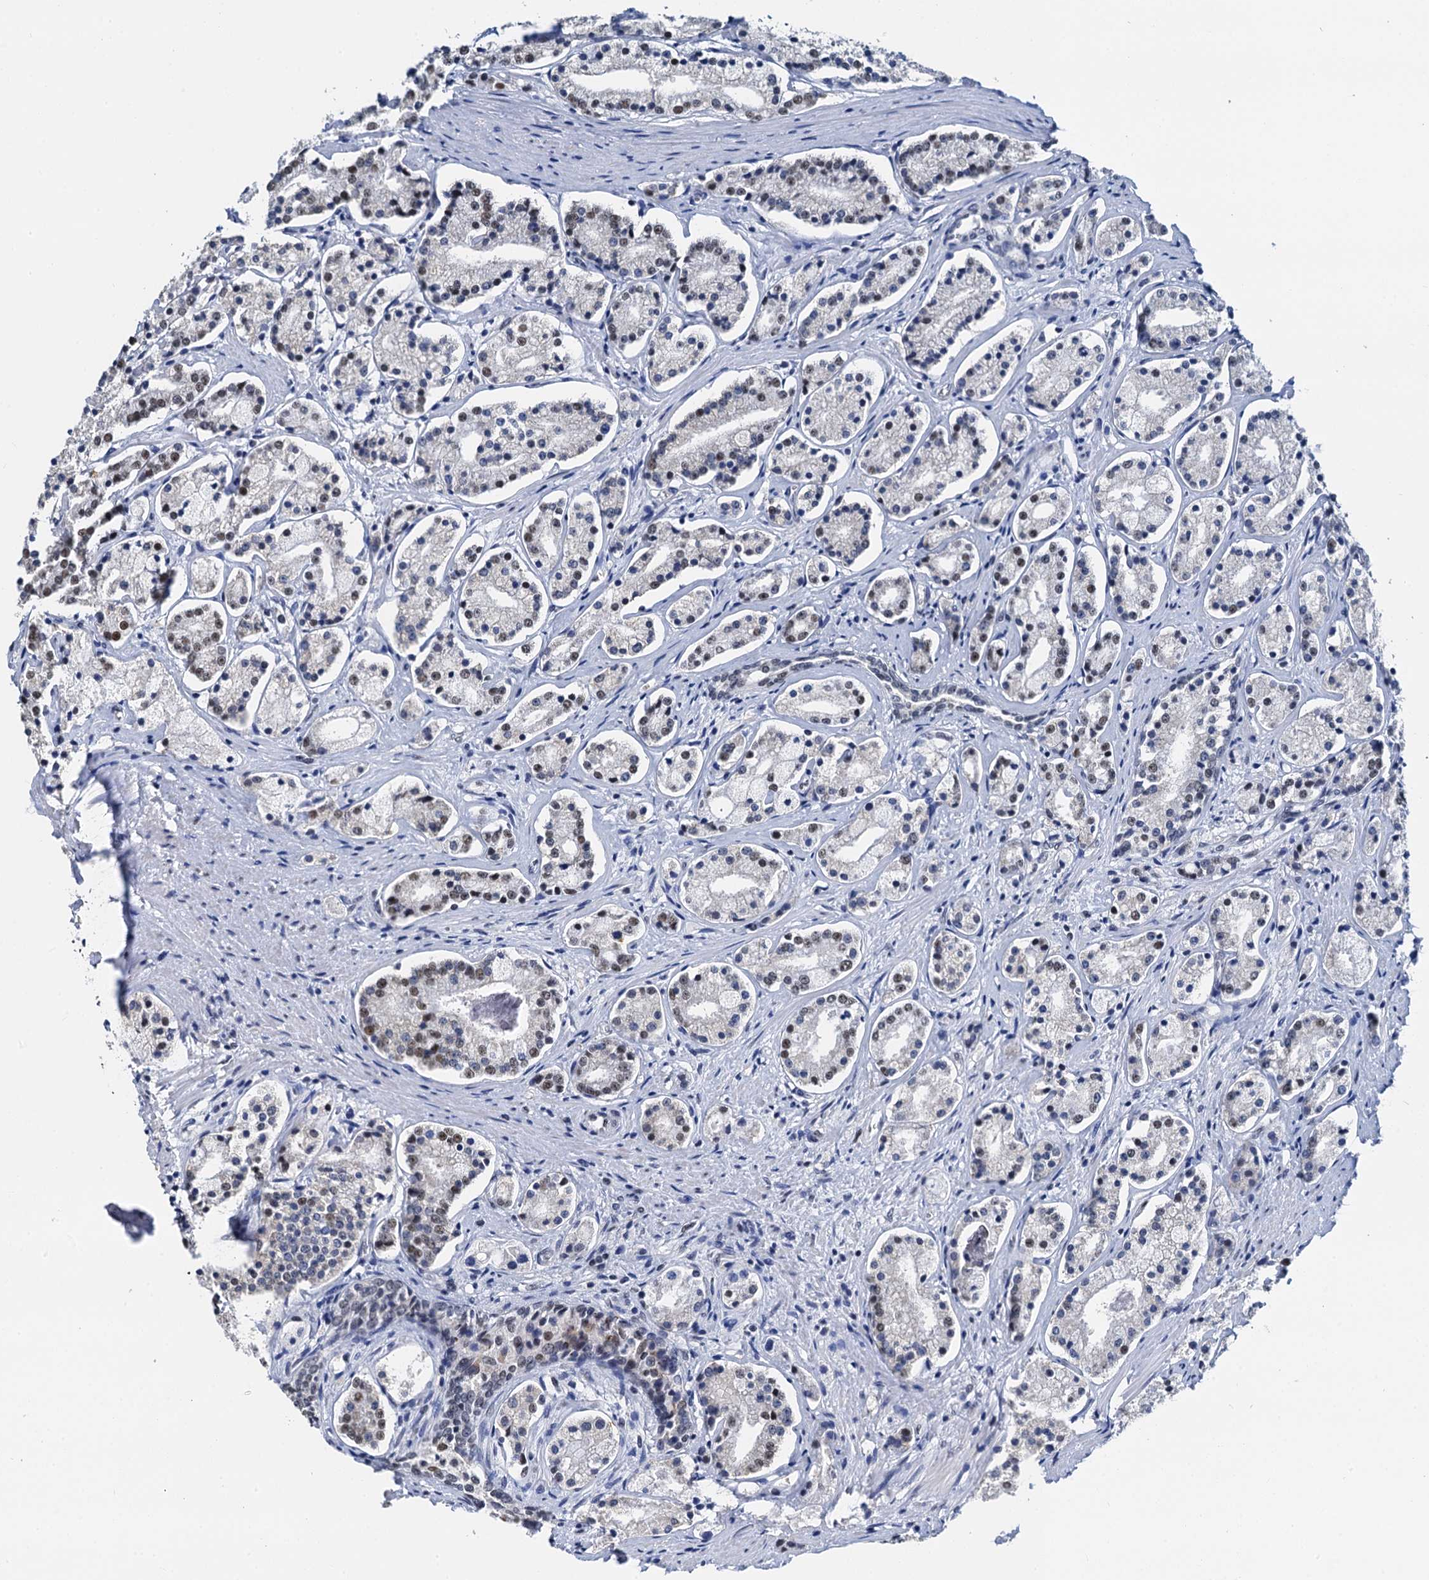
{"staining": {"intensity": "moderate", "quantity": "25%-75%", "location": "nuclear"}, "tissue": "prostate cancer", "cell_type": "Tumor cells", "image_type": "cancer", "snomed": [{"axis": "morphology", "description": "Adenocarcinoma, High grade"}, {"axis": "topography", "description": "Prostate"}], "caption": "Tumor cells display medium levels of moderate nuclear positivity in approximately 25%-75% of cells in prostate adenocarcinoma (high-grade).", "gene": "SLTM", "patient": {"sex": "male", "age": 69}}